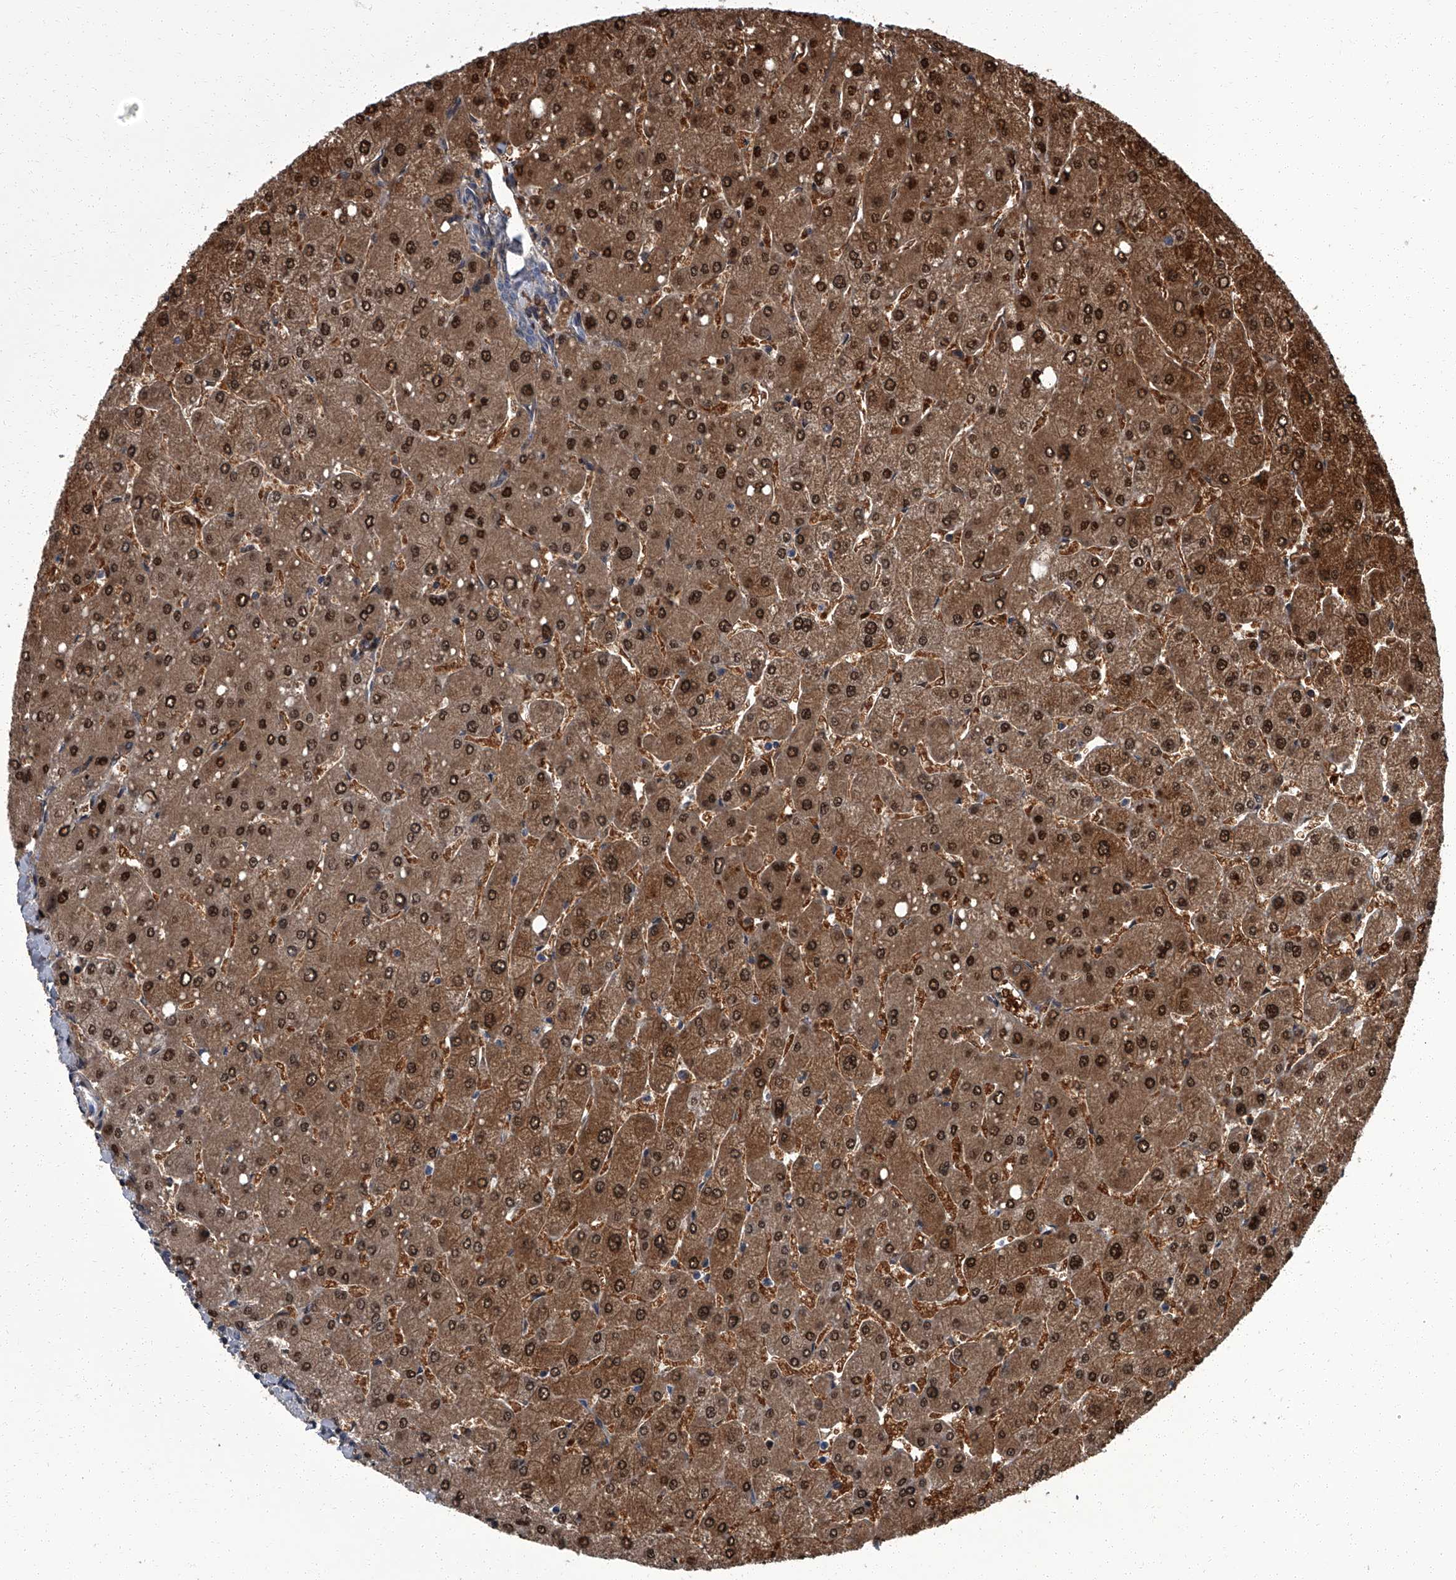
{"staining": {"intensity": "negative", "quantity": "none", "location": "none"}, "tissue": "liver", "cell_type": "Cholangiocytes", "image_type": "normal", "snomed": [{"axis": "morphology", "description": "Normal tissue, NOS"}, {"axis": "topography", "description": "Liver"}], "caption": "High power microscopy histopathology image of an IHC photomicrograph of normal liver, revealing no significant positivity in cholangiocytes. (DAB (3,3'-diaminobenzidine) immunohistochemistry visualized using brightfield microscopy, high magnification).", "gene": "ZNF274", "patient": {"sex": "male", "age": 55}}